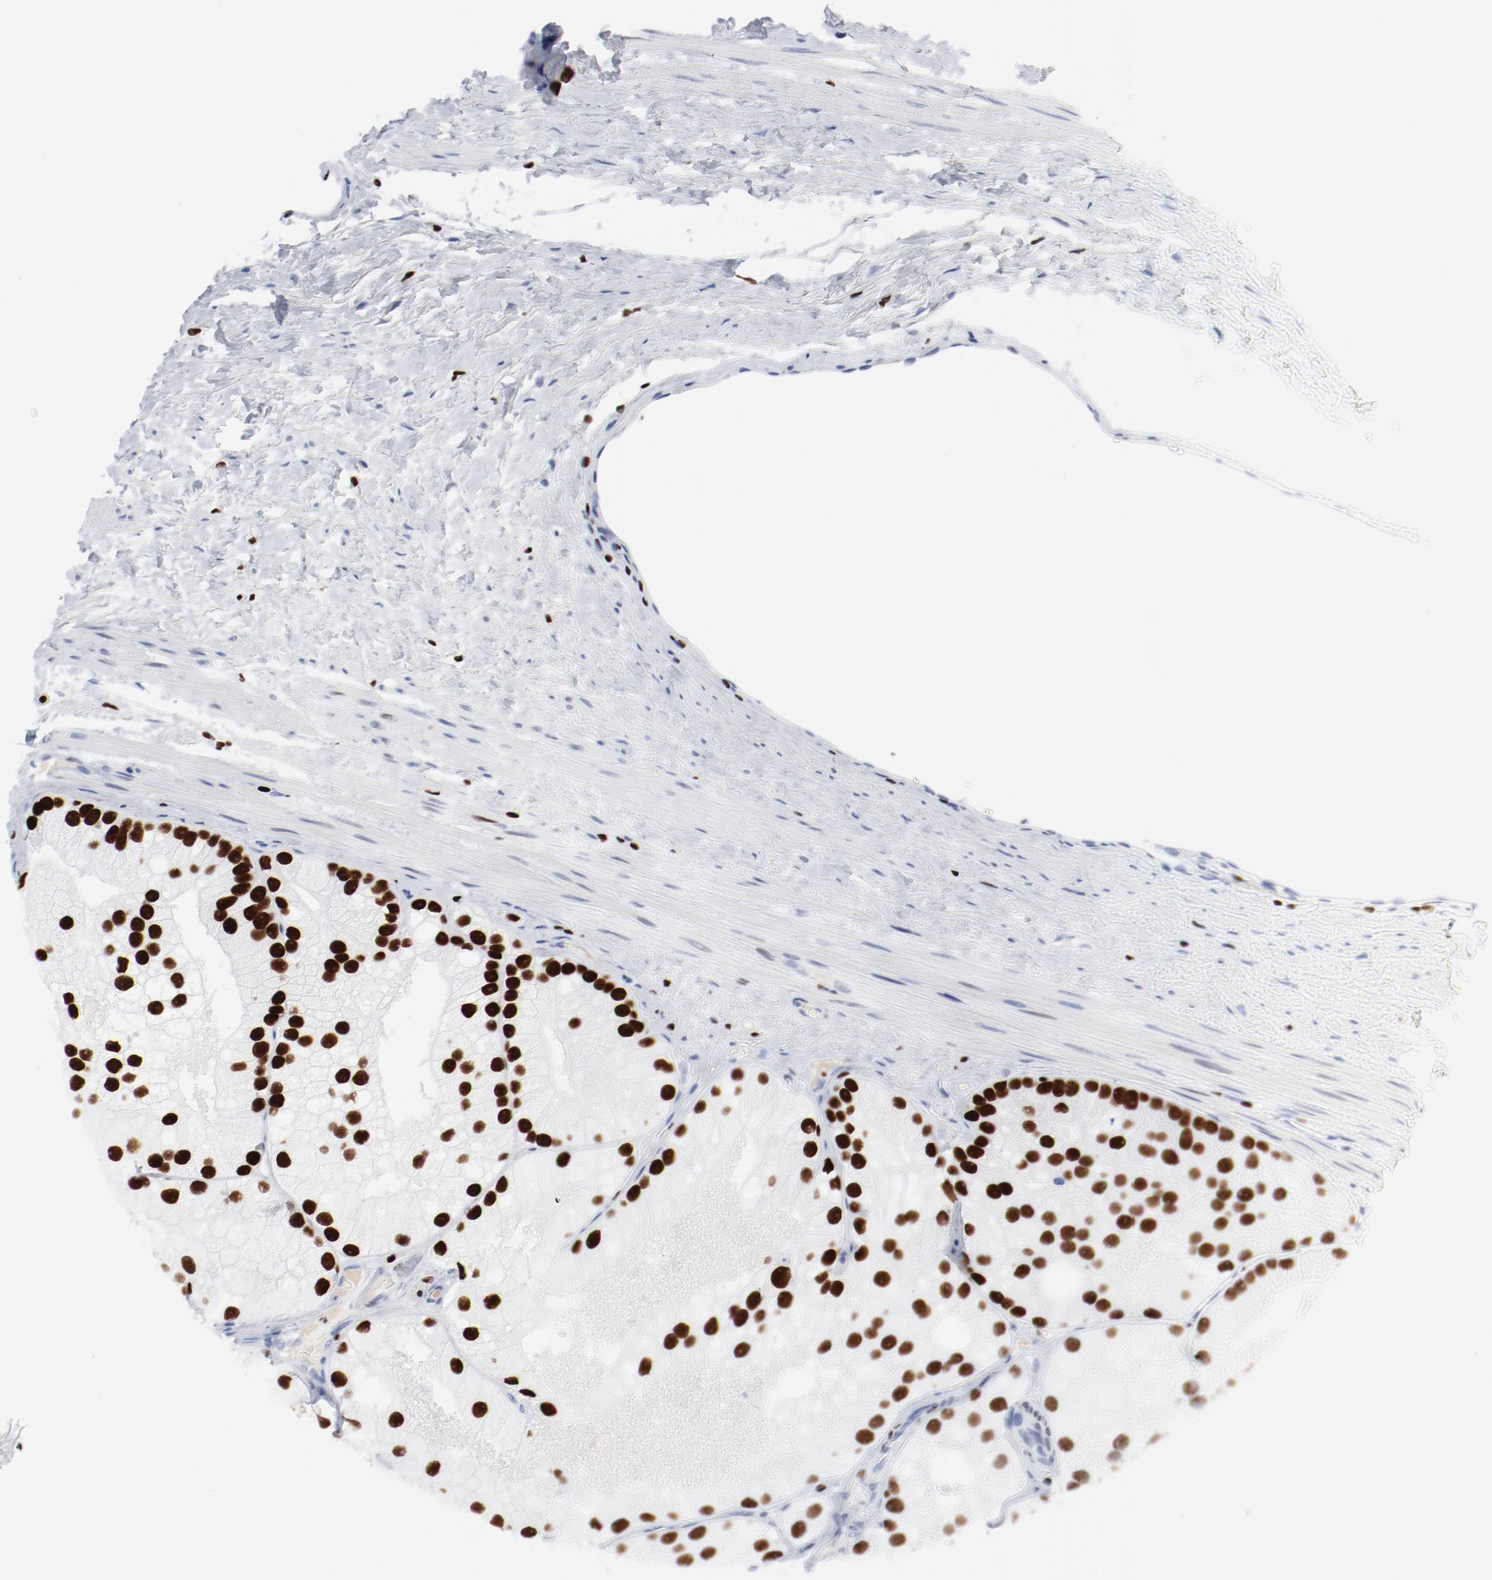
{"staining": {"intensity": "strong", "quantity": ">75%", "location": "nuclear"}, "tissue": "prostate cancer", "cell_type": "Tumor cells", "image_type": "cancer", "snomed": [{"axis": "morphology", "description": "Adenocarcinoma, Low grade"}, {"axis": "topography", "description": "Prostate"}], "caption": "Tumor cells show strong nuclear staining in approximately >75% of cells in prostate cancer (low-grade adenocarcinoma).", "gene": "SMARCC2", "patient": {"sex": "male", "age": 69}}